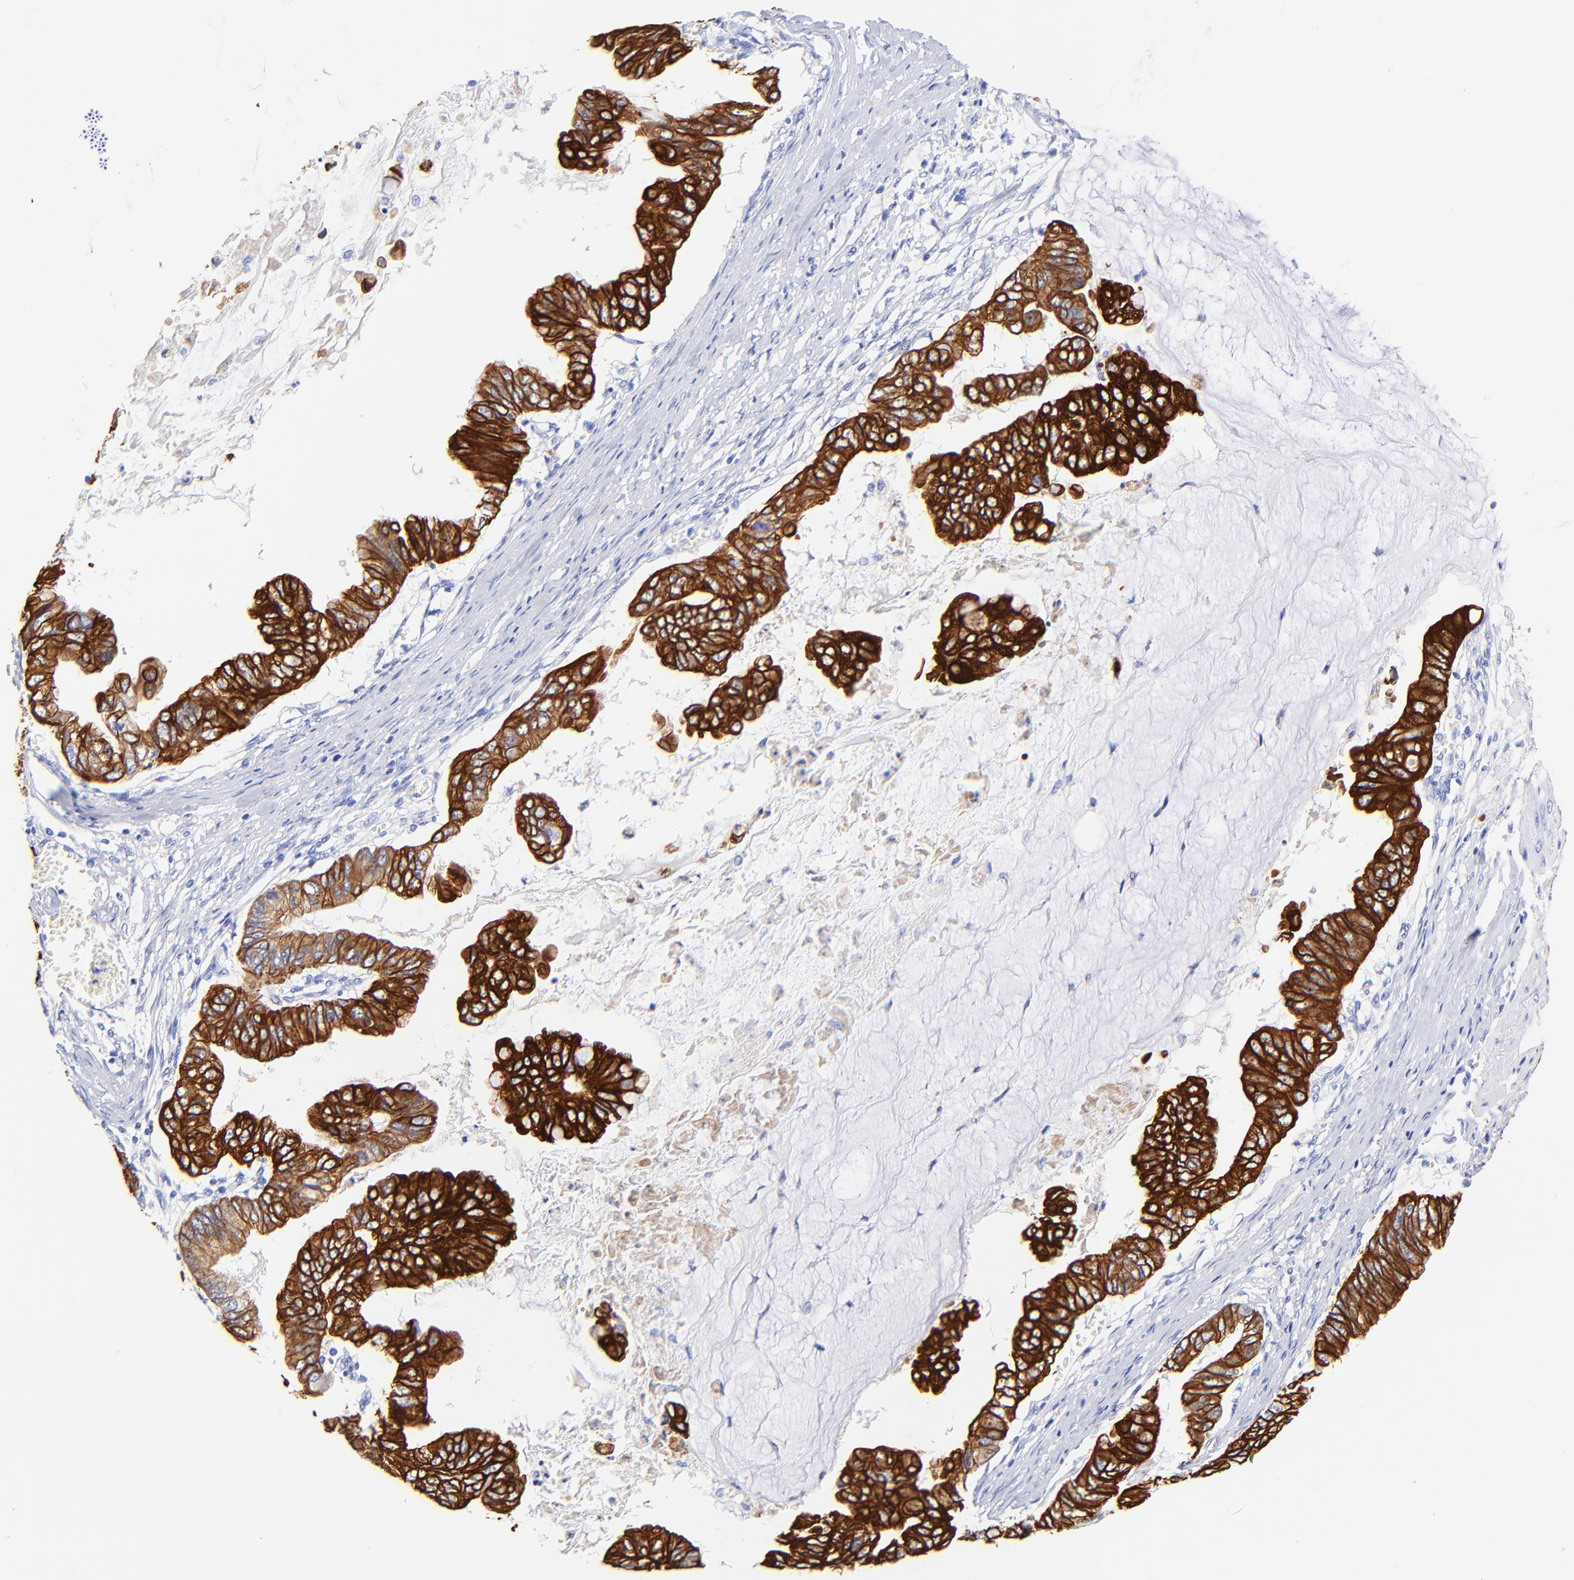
{"staining": {"intensity": "strong", "quantity": ">75%", "location": "cytoplasmic/membranous"}, "tissue": "stomach cancer", "cell_type": "Tumor cells", "image_type": "cancer", "snomed": [{"axis": "morphology", "description": "Adenocarcinoma, NOS"}, {"axis": "topography", "description": "Stomach, upper"}], "caption": "Immunohistochemical staining of human stomach cancer demonstrates strong cytoplasmic/membranous protein staining in approximately >75% of tumor cells. (DAB IHC, brown staining for protein, blue staining for nuclei).", "gene": "KRT19", "patient": {"sex": "male", "age": 80}}